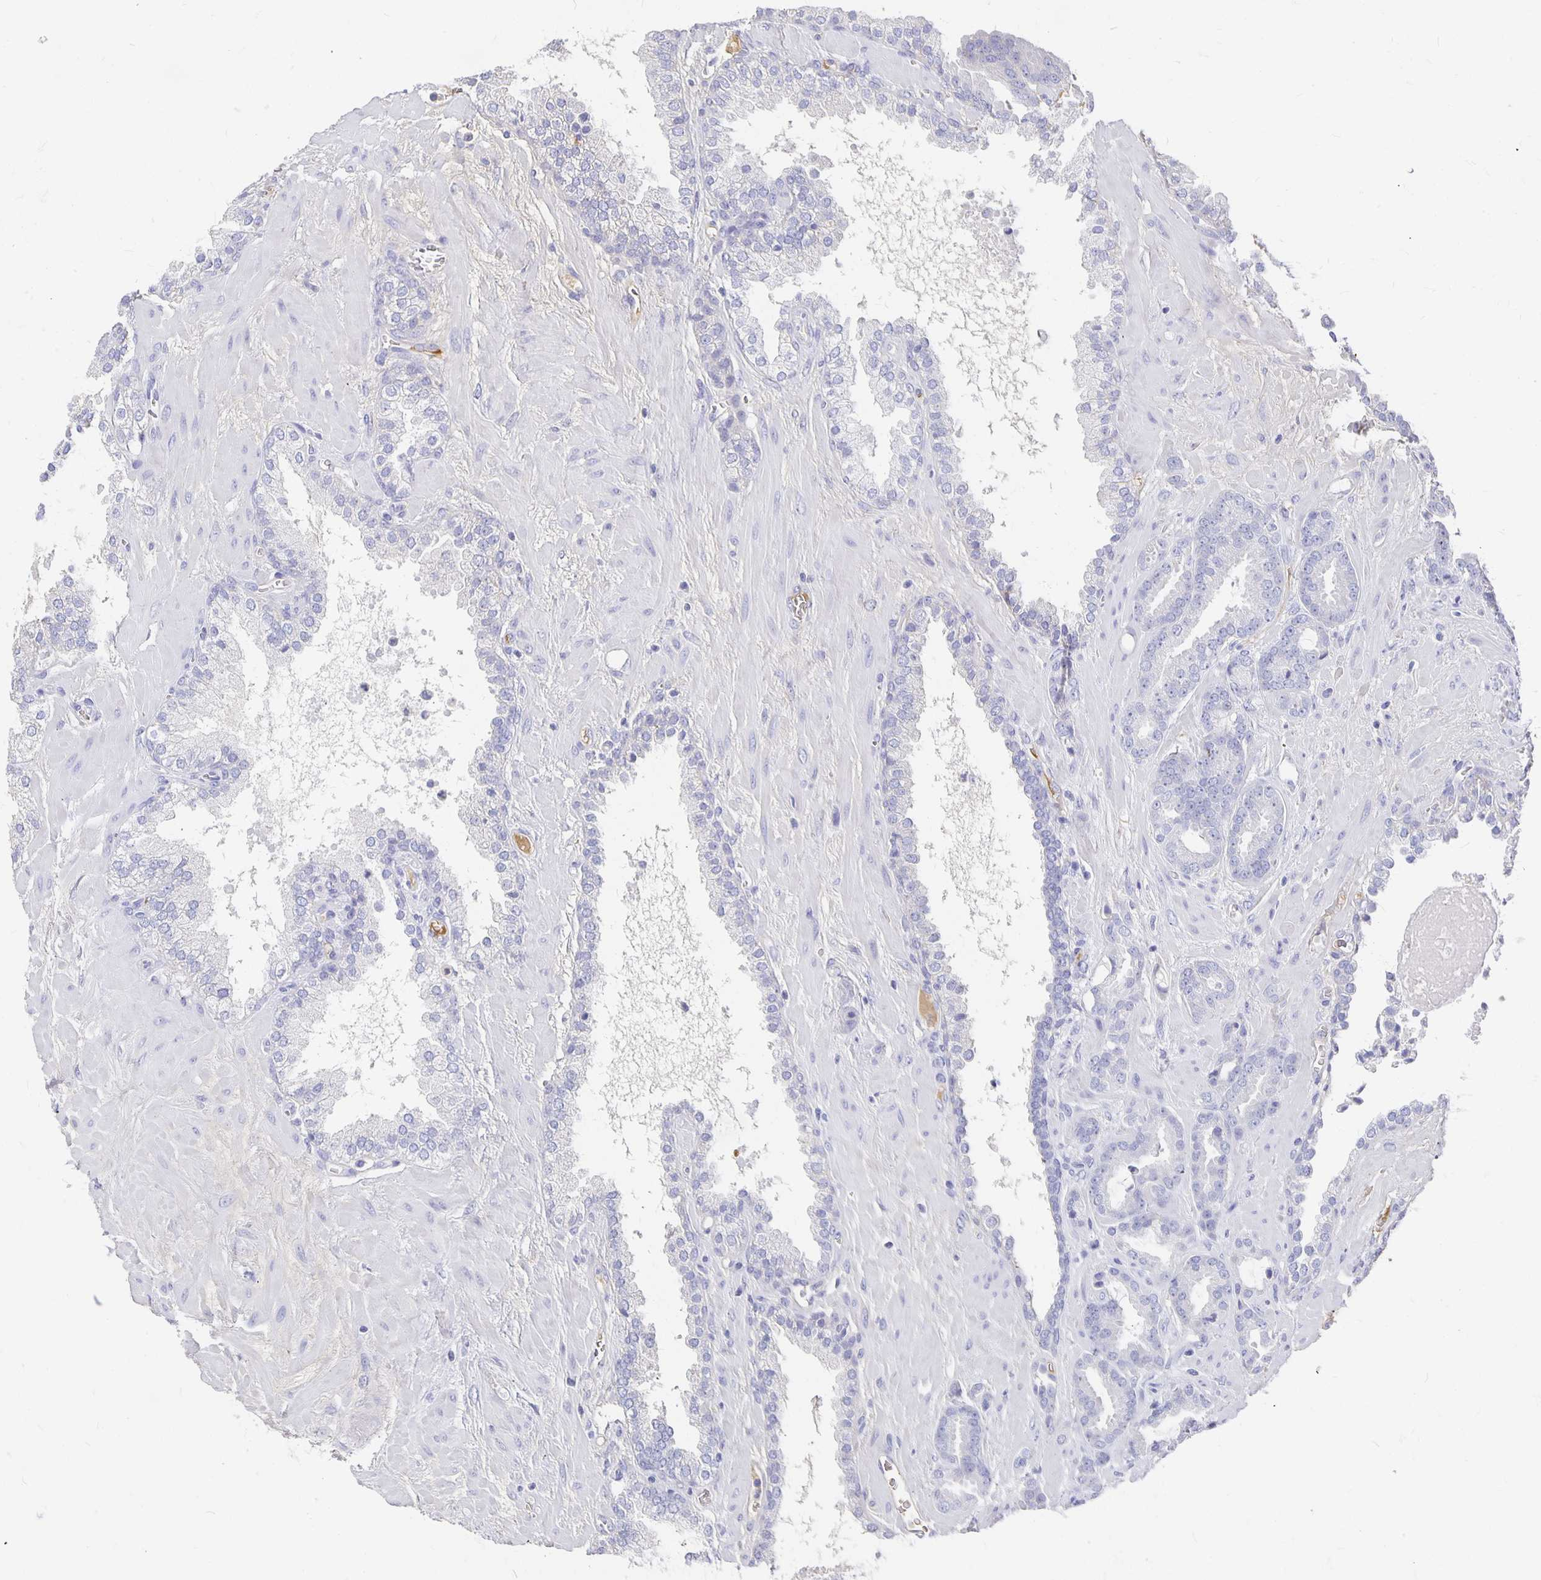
{"staining": {"intensity": "negative", "quantity": "none", "location": "none"}, "tissue": "prostate cancer", "cell_type": "Tumor cells", "image_type": "cancer", "snomed": [{"axis": "morphology", "description": "Adenocarcinoma, Low grade"}, {"axis": "topography", "description": "Prostate"}], "caption": "High power microscopy image of an immunohistochemistry (IHC) image of adenocarcinoma (low-grade) (prostate), revealing no significant positivity in tumor cells.", "gene": "APOB", "patient": {"sex": "male", "age": 62}}